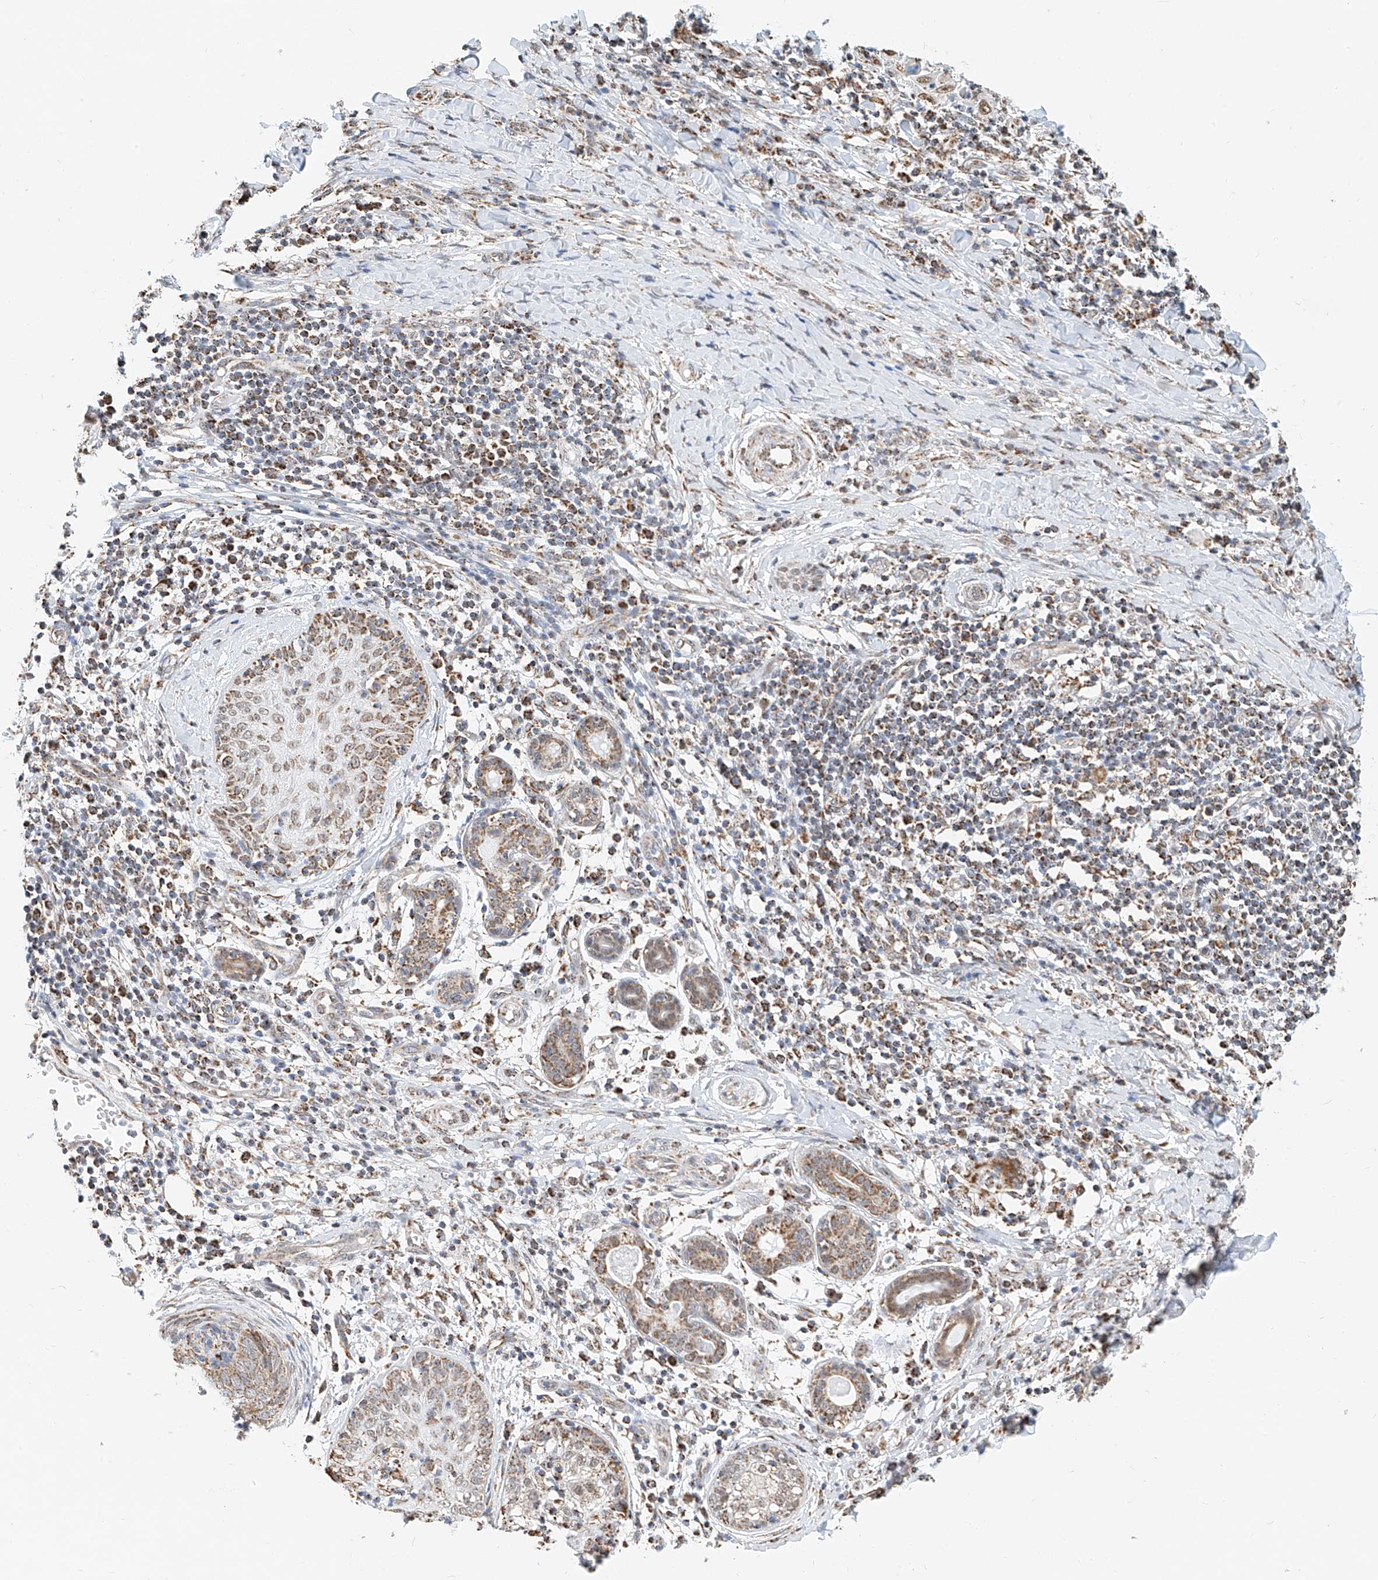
{"staining": {"intensity": "weak", "quantity": ">75%", "location": "cytoplasmic/membranous,nuclear"}, "tissue": "skin cancer", "cell_type": "Tumor cells", "image_type": "cancer", "snomed": [{"axis": "morphology", "description": "Squamous cell carcinoma, NOS"}, {"axis": "topography", "description": "Skin"}], "caption": "Skin cancer (squamous cell carcinoma) tissue exhibits weak cytoplasmic/membranous and nuclear staining in about >75% of tumor cells (DAB = brown stain, brightfield microscopy at high magnification).", "gene": "NALCN", "patient": {"sex": "female", "age": 88}}